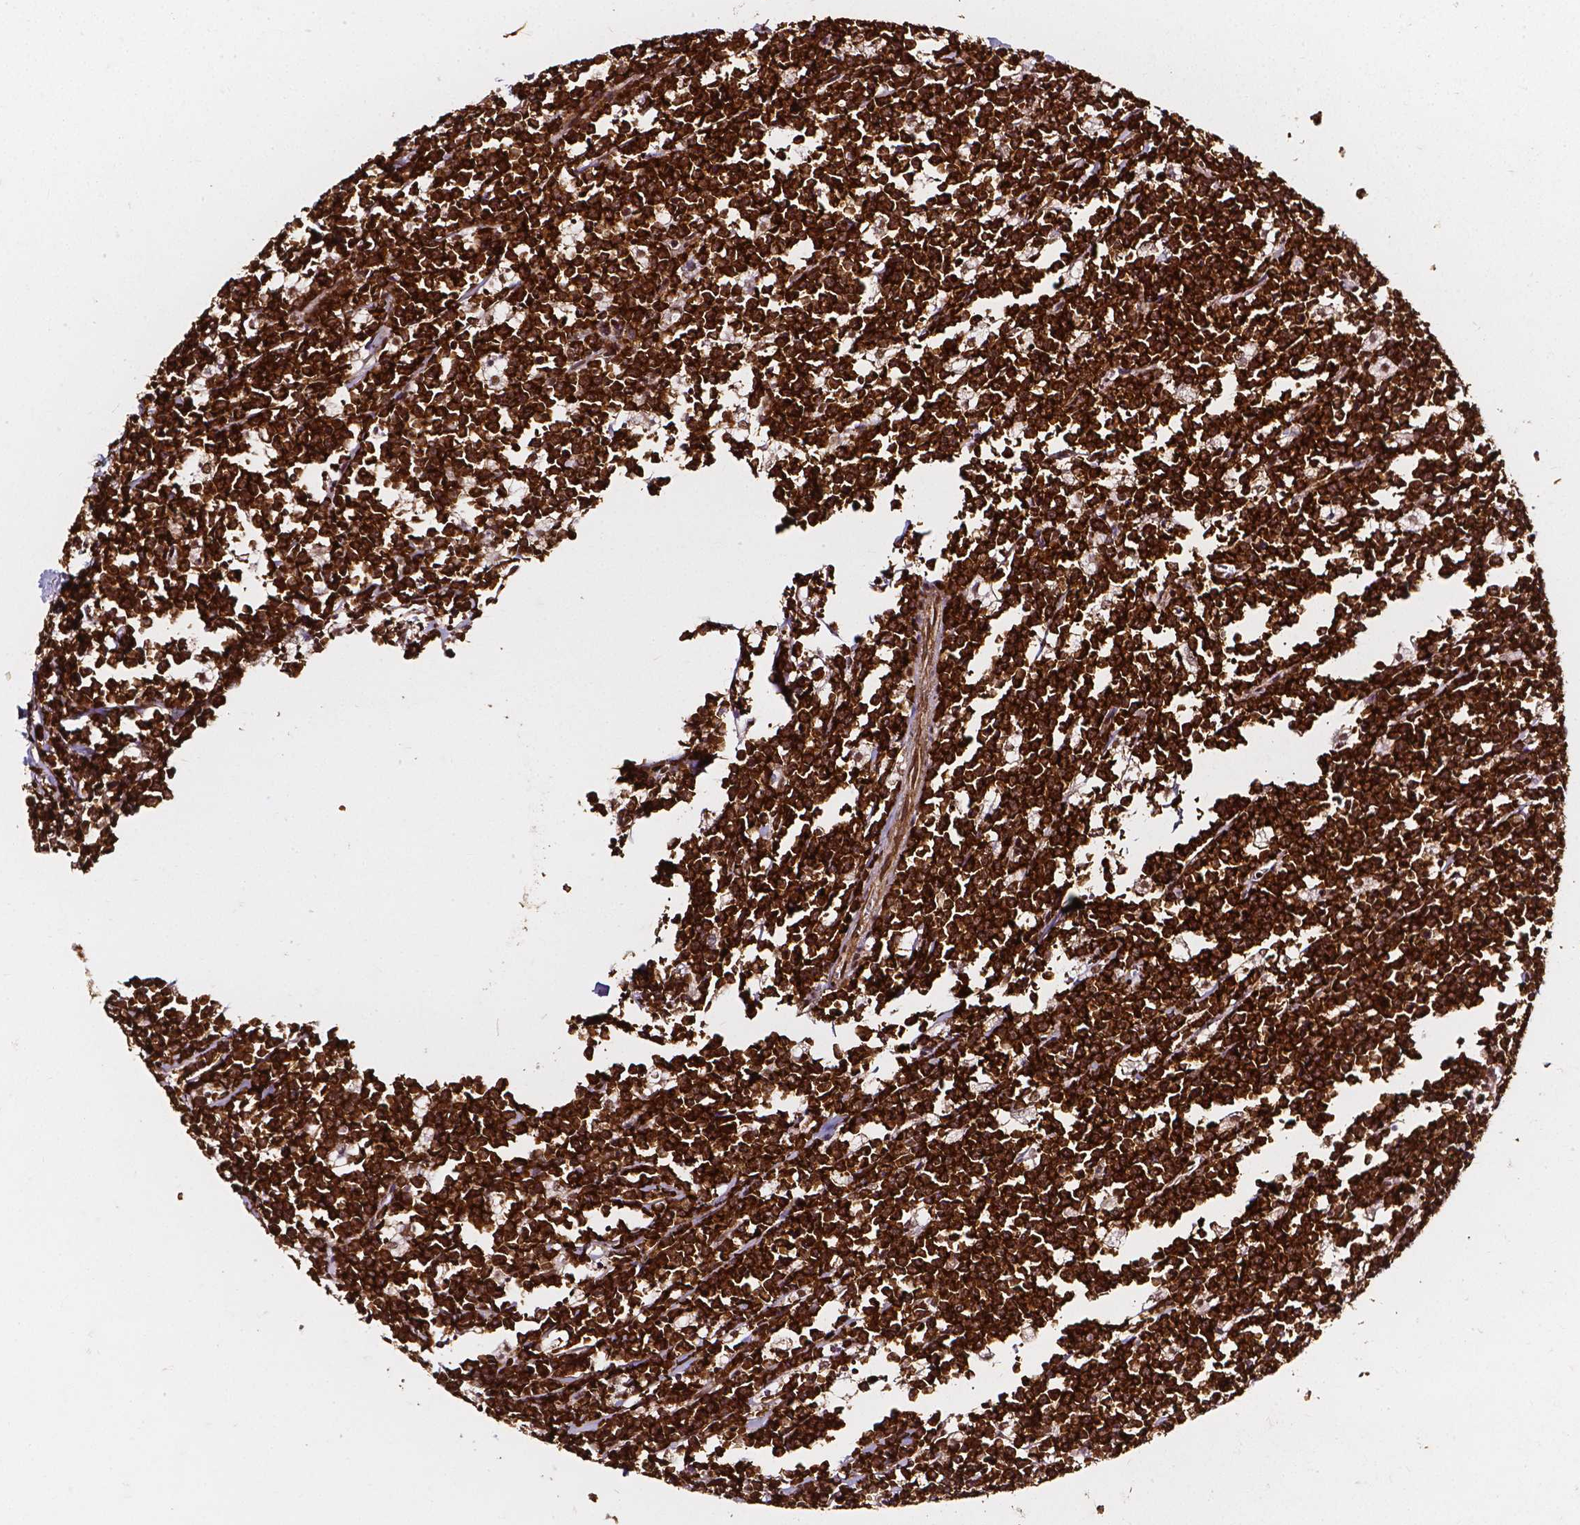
{"staining": {"intensity": "strong", "quantity": ">75%", "location": "cytoplasmic/membranous,nuclear"}, "tissue": "lymphoma", "cell_type": "Tumor cells", "image_type": "cancer", "snomed": [{"axis": "morphology", "description": "Malignant lymphoma, non-Hodgkin's type, High grade"}, {"axis": "topography", "description": "Small intestine"}], "caption": "Brown immunohistochemical staining in human lymphoma reveals strong cytoplasmic/membranous and nuclear staining in approximately >75% of tumor cells.", "gene": "SMN1", "patient": {"sex": "female", "age": 56}}